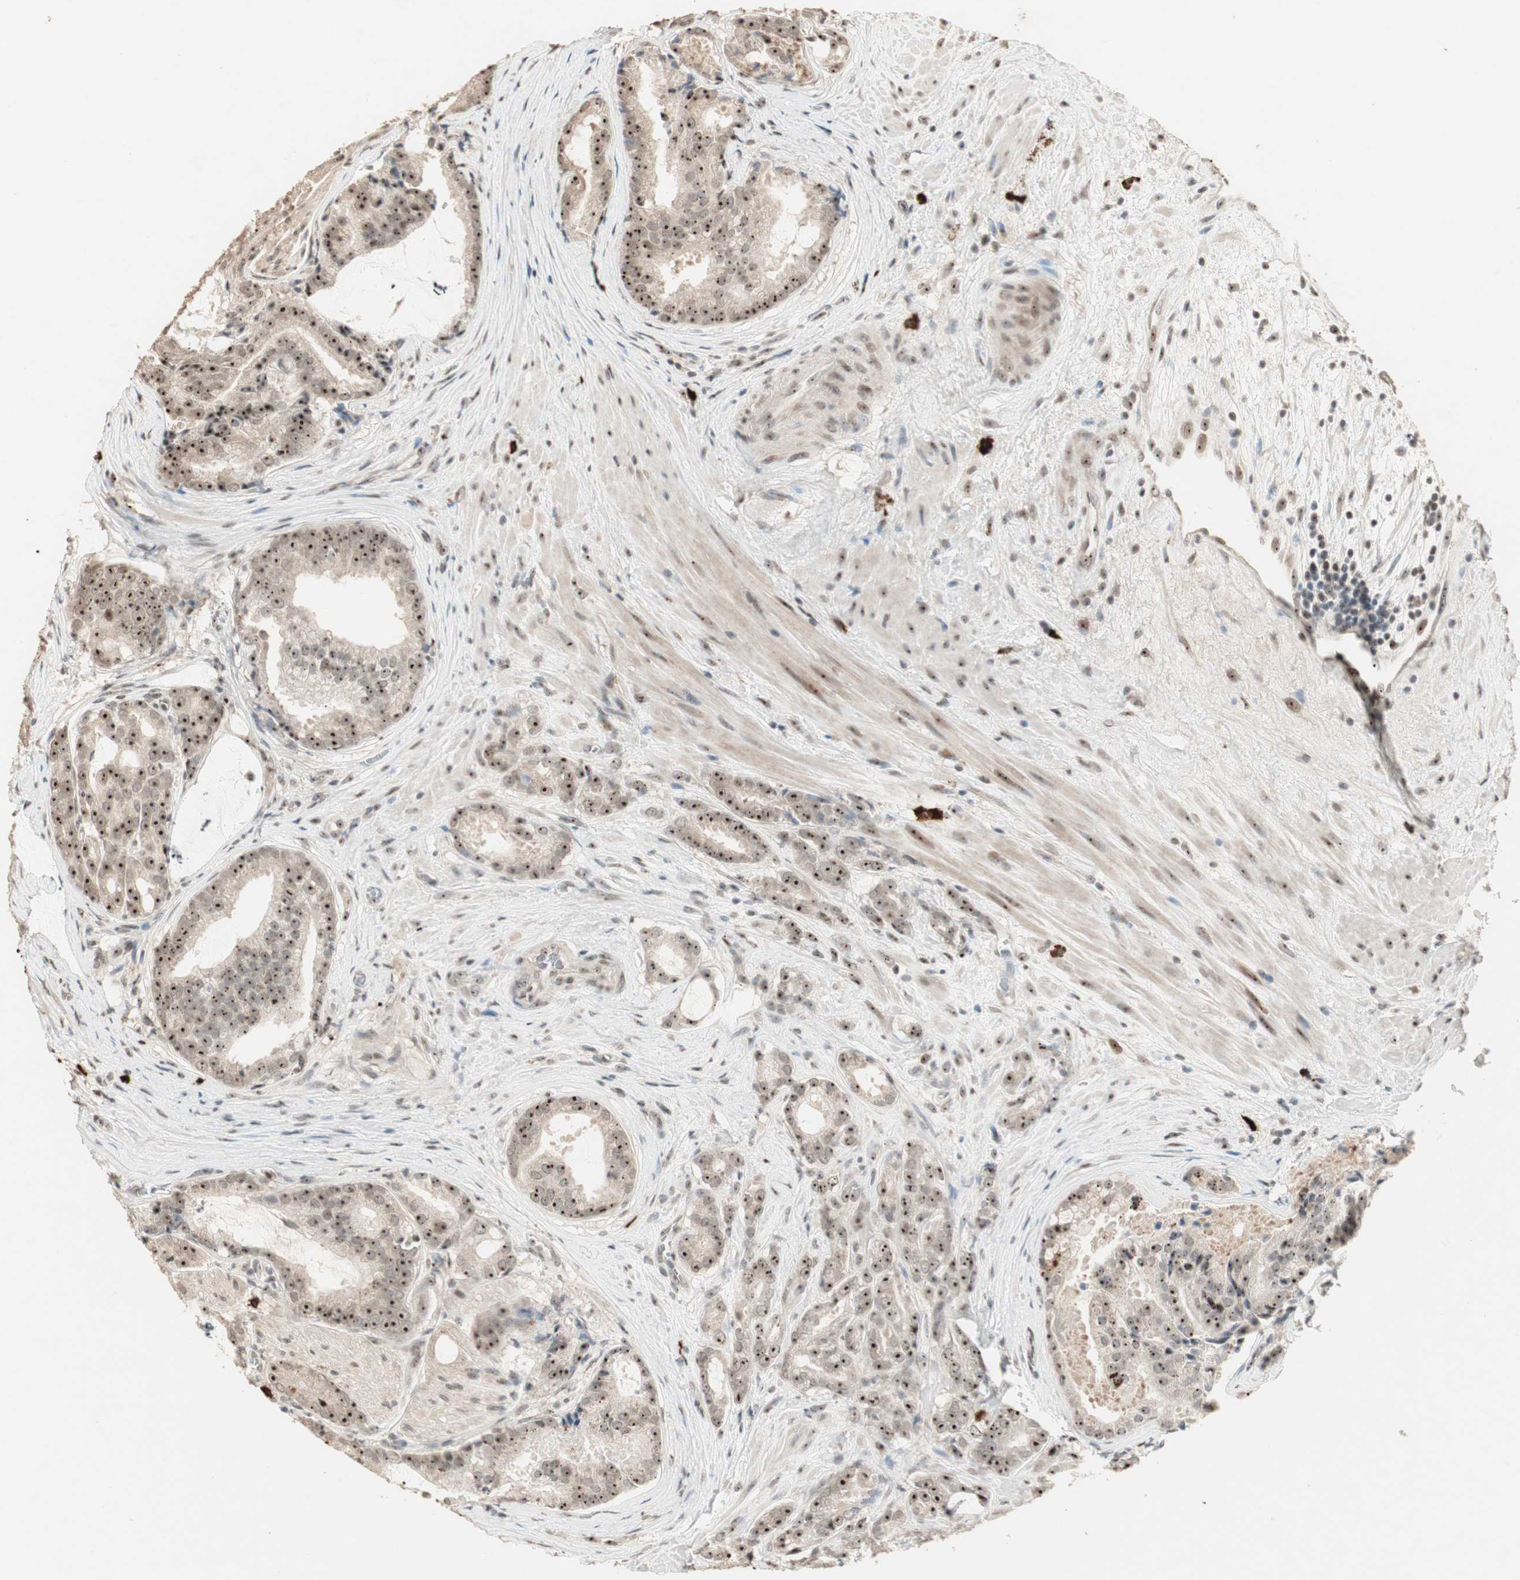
{"staining": {"intensity": "strong", "quantity": ">75%", "location": "nuclear"}, "tissue": "prostate cancer", "cell_type": "Tumor cells", "image_type": "cancer", "snomed": [{"axis": "morphology", "description": "Adenocarcinoma, Low grade"}, {"axis": "topography", "description": "Prostate"}], "caption": "Immunohistochemical staining of prostate low-grade adenocarcinoma demonstrates strong nuclear protein positivity in about >75% of tumor cells. (DAB = brown stain, brightfield microscopy at high magnification).", "gene": "ETV4", "patient": {"sex": "male", "age": 58}}